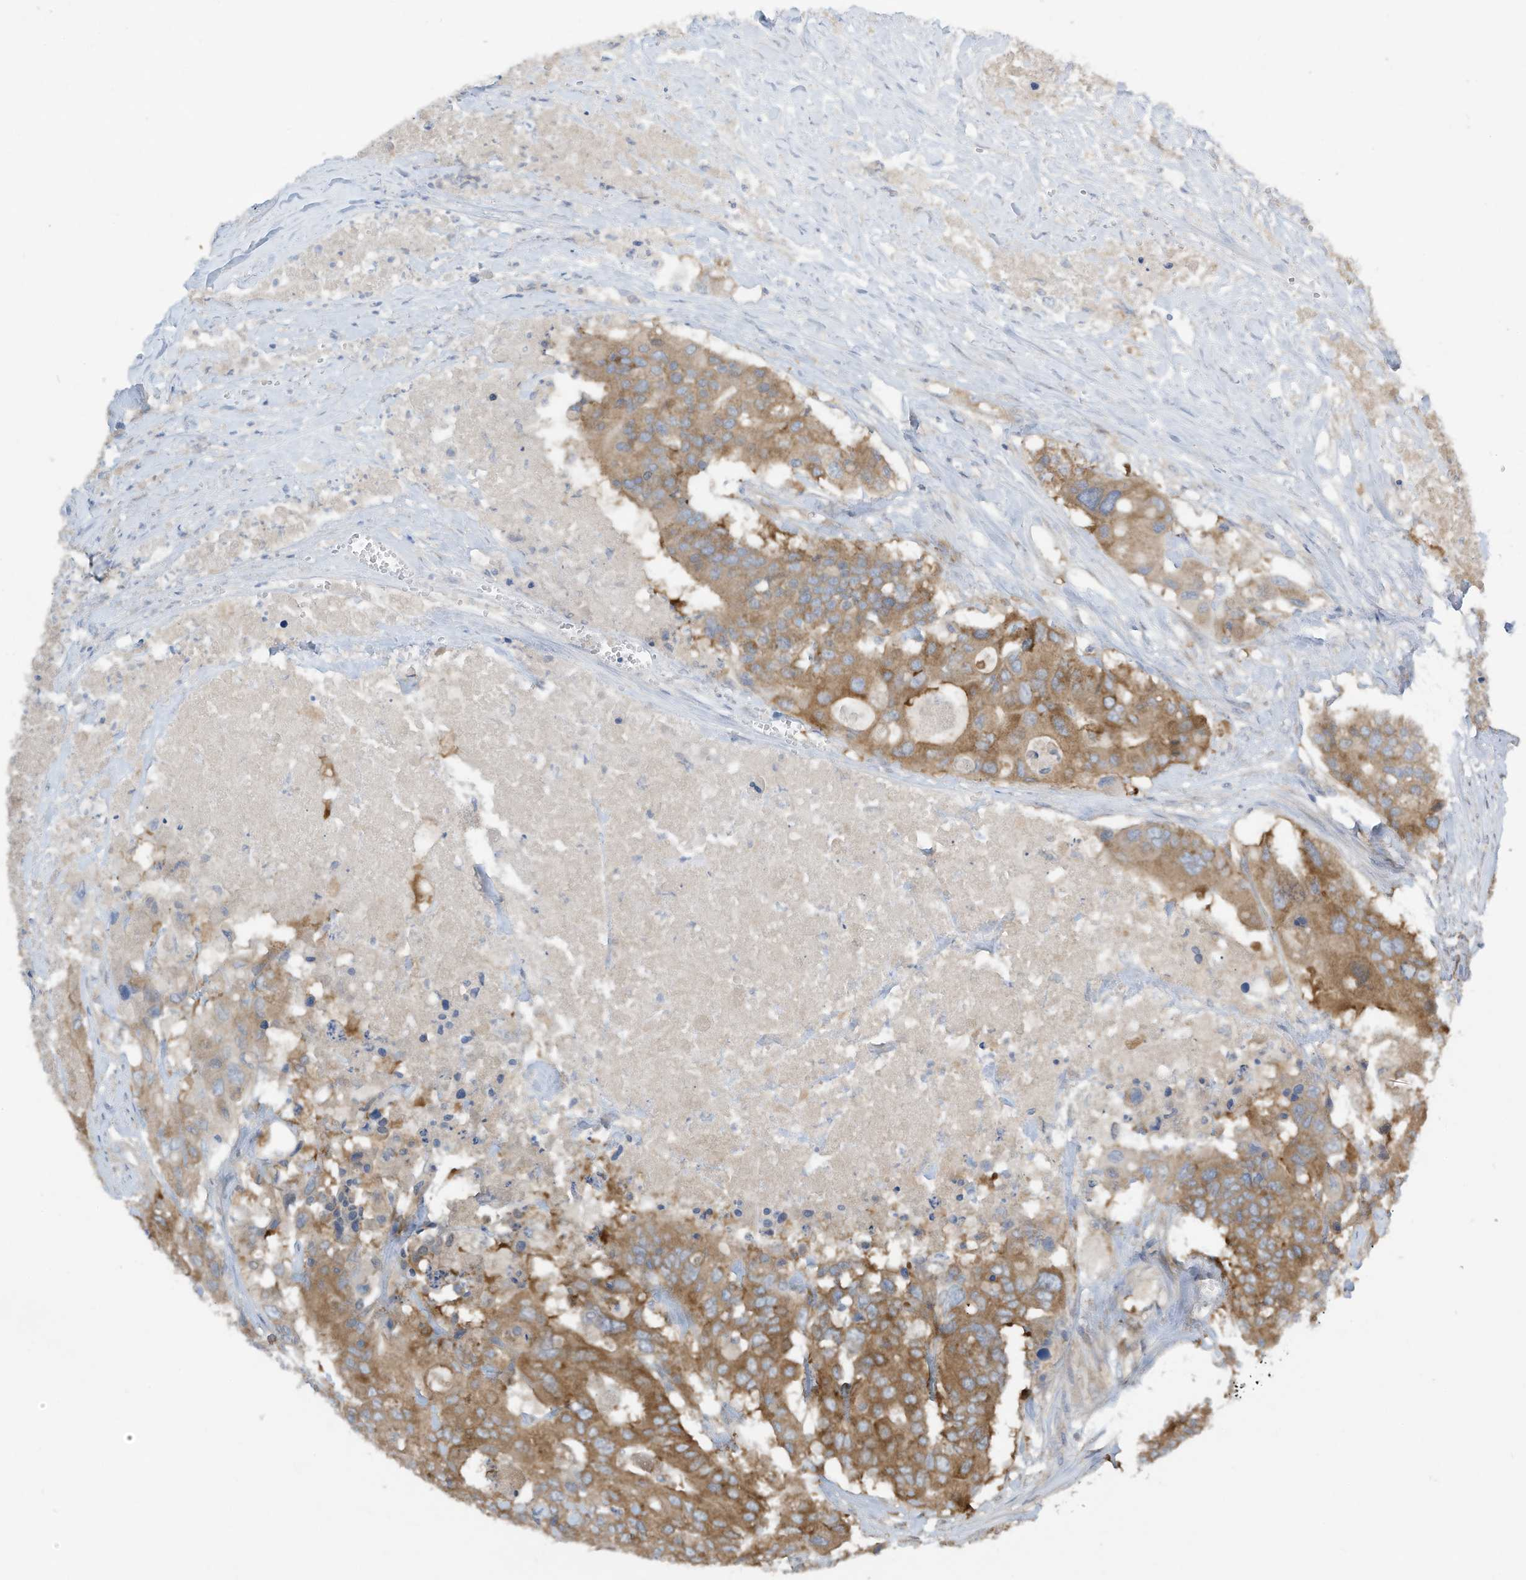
{"staining": {"intensity": "moderate", "quantity": ">75%", "location": "cytoplasmic/membranous"}, "tissue": "colorectal cancer", "cell_type": "Tumor cells", "image_type": "cancer", "snomed": [{"axis": "morphology", "description": "Adenocarcinoma, NOS"}, {"axis": "topography", "description": "Colon"}], "caption": "Immunohistochemical staining of human adenocarcinoma (colorectal) shows moderate cytoplasmic/membranous protein staining in about >75% of tumor cells. (Stains: DAB (3,3'-diaminobenzidine) in brown, nuclei in blue, Microscopy: brightfield microscopy at high magnification).", "gene": "SYNJ2", "patient": {"sex": "male", "age": 77}}